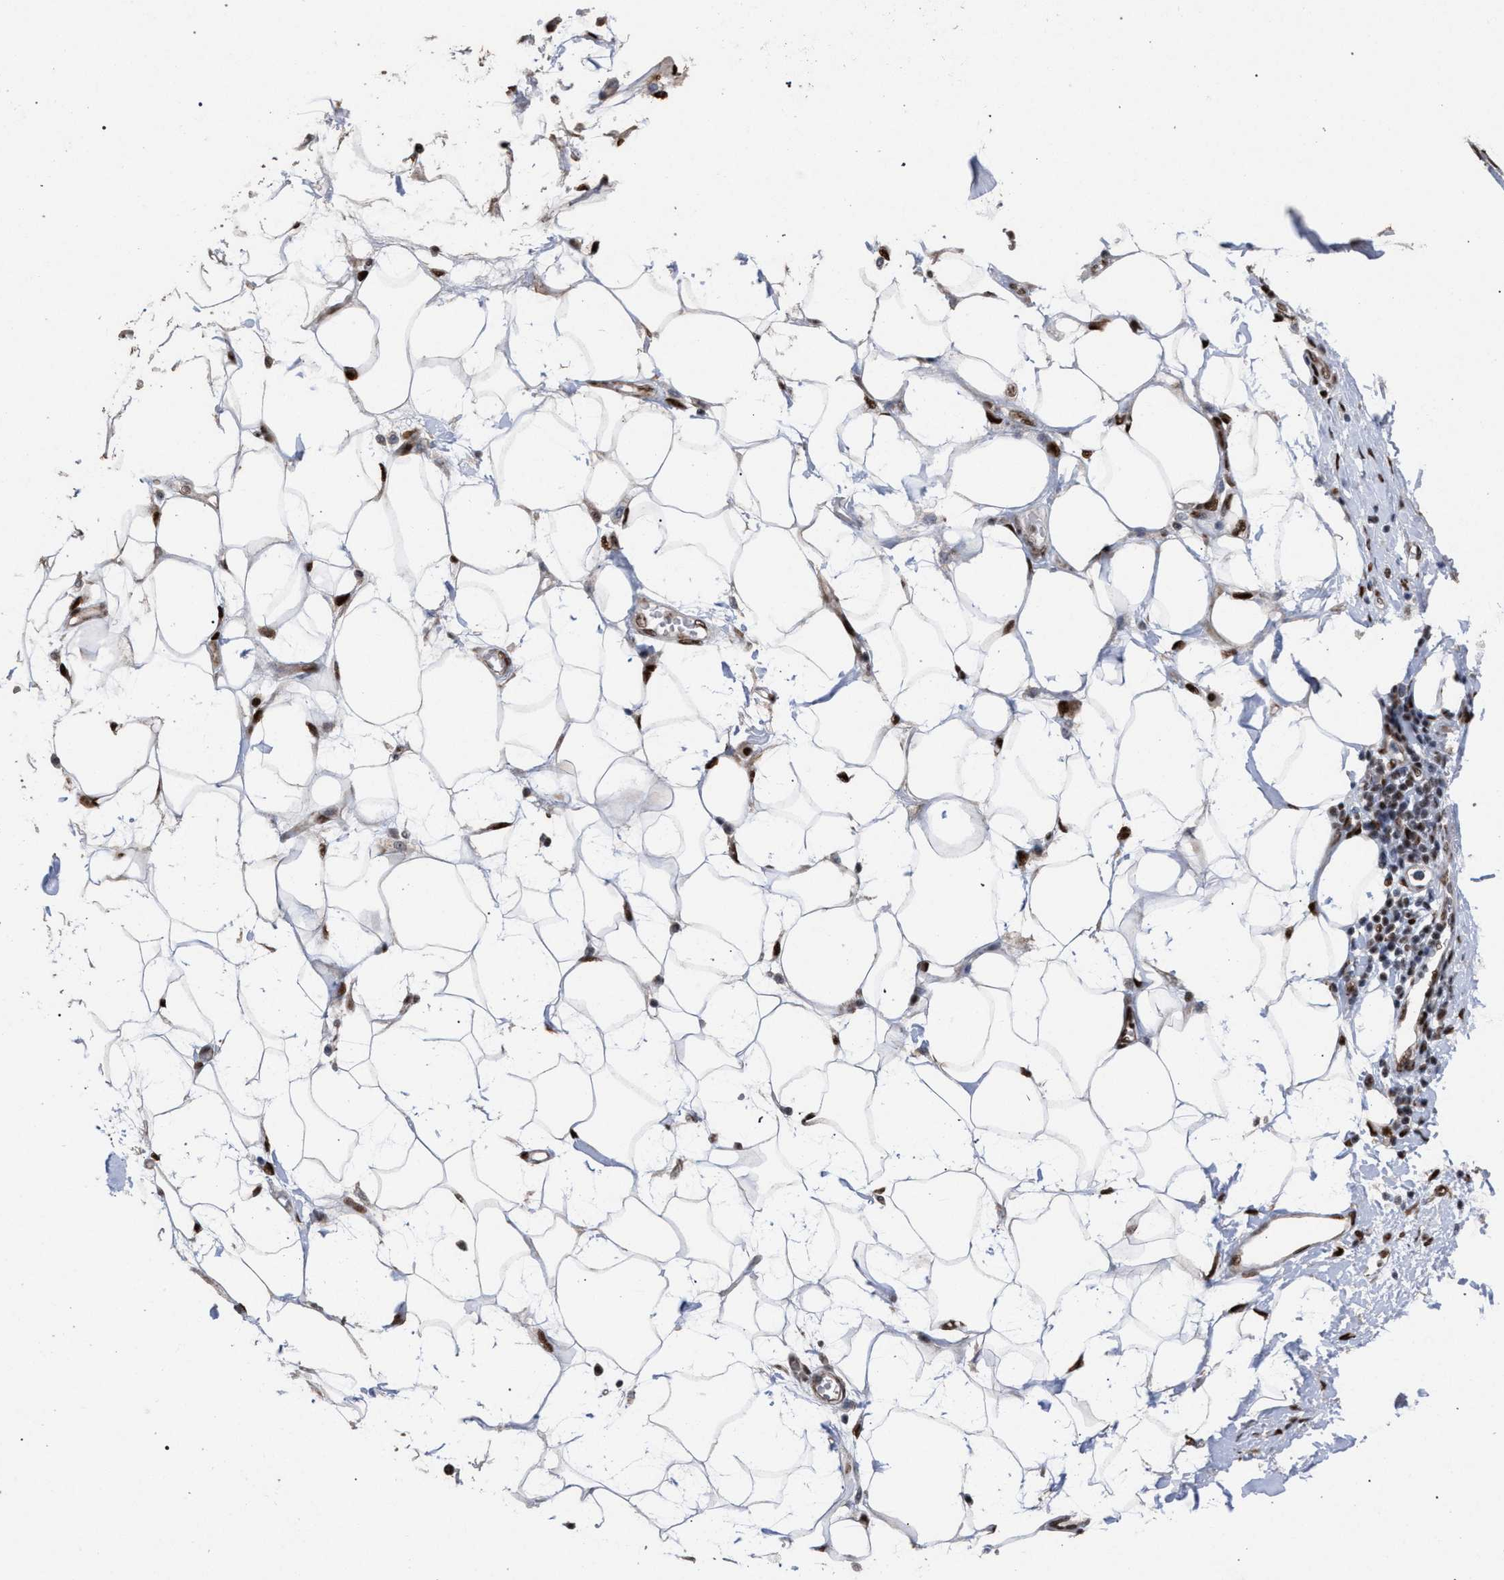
{"staining": {"intensity": "moderate", "quantity": ">75%", "location": "cytoplasmic/membranous,nuclear"}, "tissue": "adipose tissue", "cell_type": "Adipocytes", "image_type": "normal", "snomed": [{"axis": "morphology", "description": "Normal tissue, NOS"}, {"axis": "morphology", "description": "Adenocarcinoma, NOS"}, {"axis": "topography", "description": "Duodenum"}, {"axis": "topography", "description": "Peripheral nerve tissue"}], "caption": "This histopathology image exhibits IHC staining of normal human adipose tissue, with medium moderate cytoplasmic/membranous,nuclear positivity in about >75% of adipocytes.", "gene": "TP53BP1", "patient": {"sex": "female", "age": 60}}